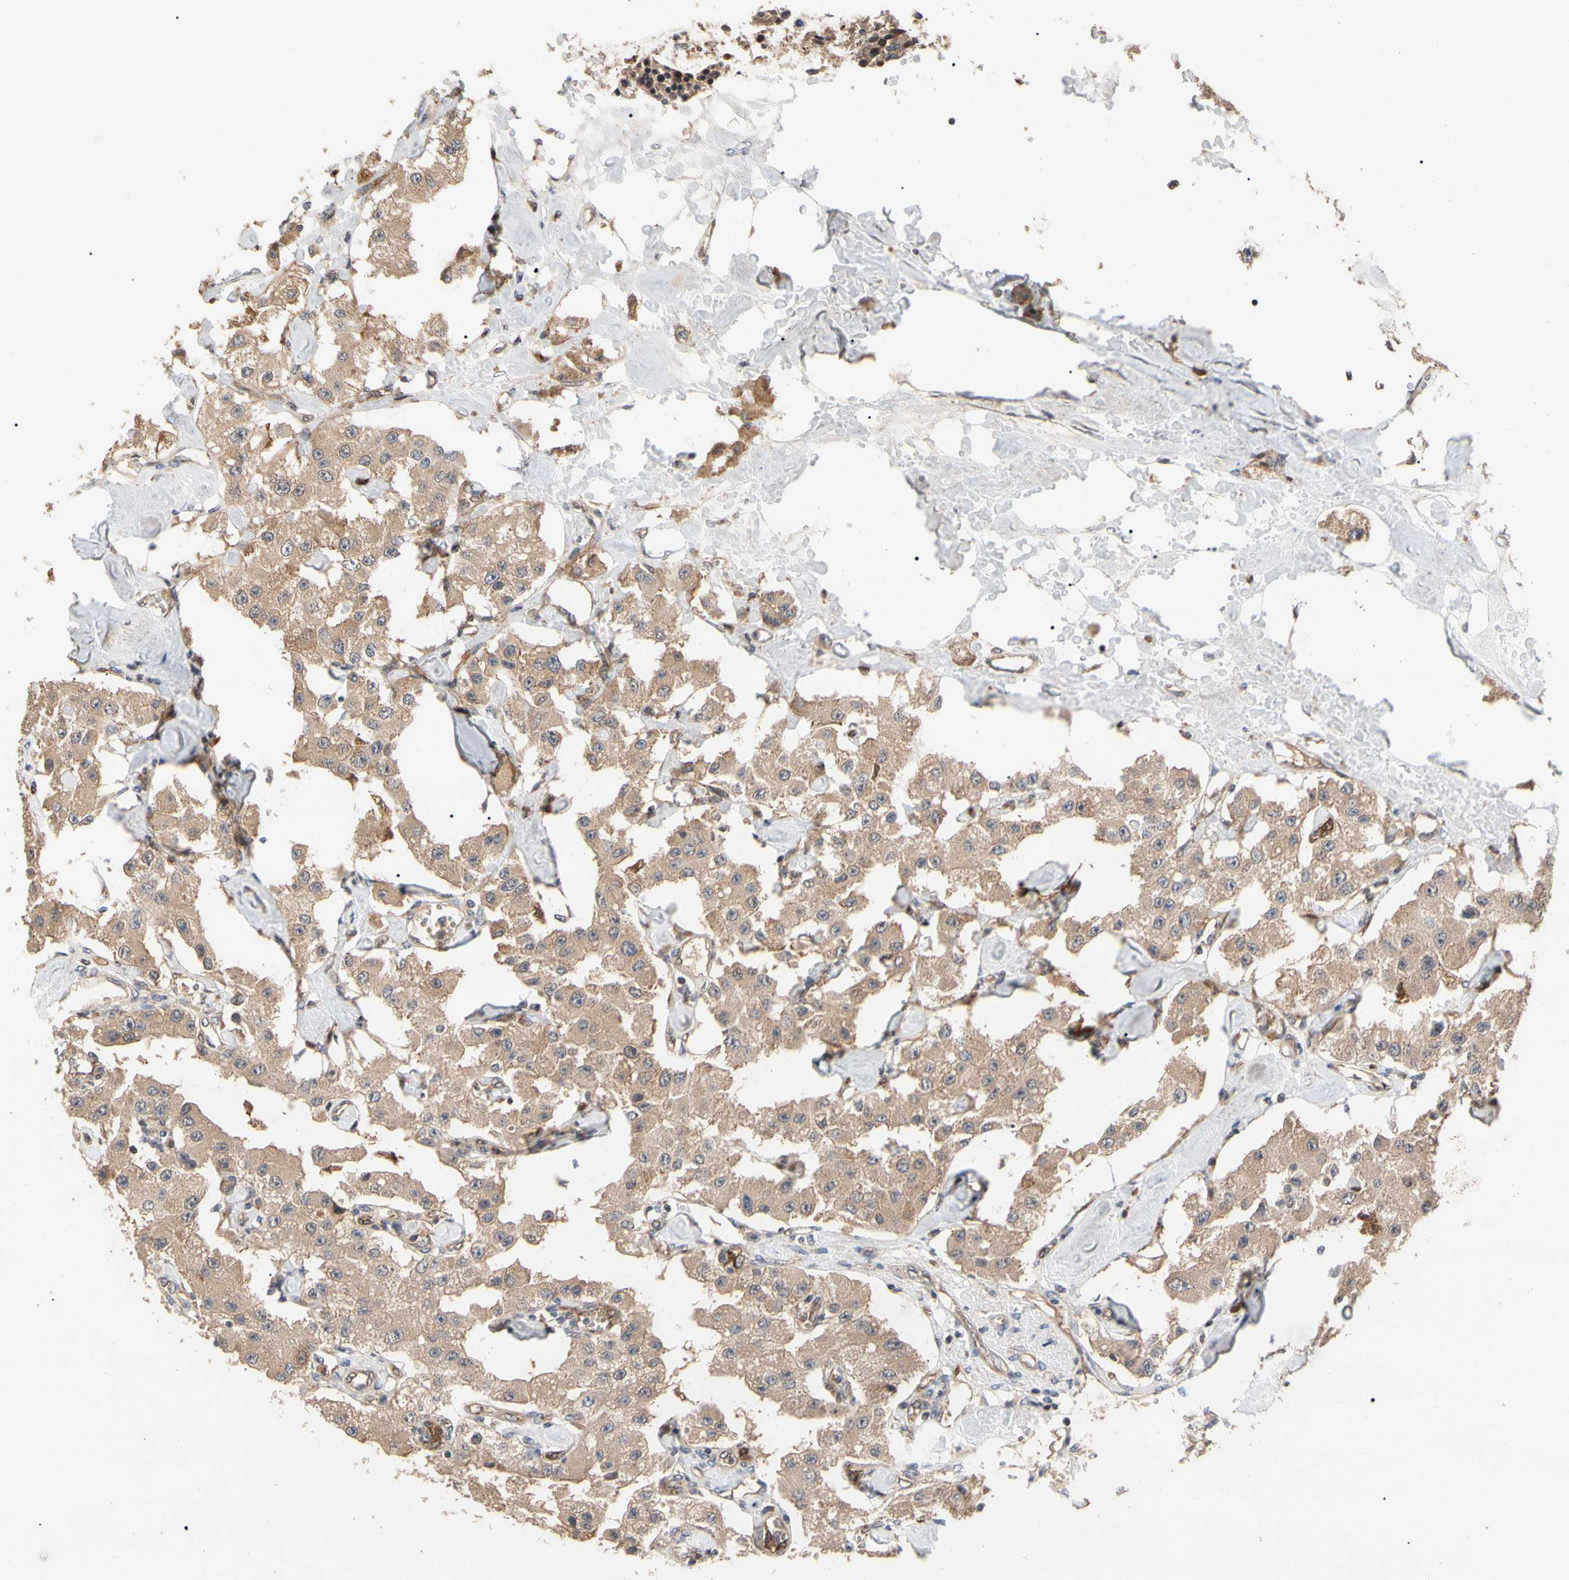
{"staining": {"intensity": "weak", "quantity": ">75%", "location": "cytoplasmic/membranous"}, "tissue": "carcinoid", "cell_type": "Tumor cells", "image_type": "cancer", "snomed": [{"axis": "morphology", "description": "Carcinoid, malignant, NOS"}, {"axis": "topography", "description": "Pancreas"}], "caption": "Carcinoid stained with a brown dye exhibits weak cytoplasmic/membranous positive staining in about >75% of tumor cells.", "gene": "CYTIP", "patient": {"sex": "male", "age": 41}}